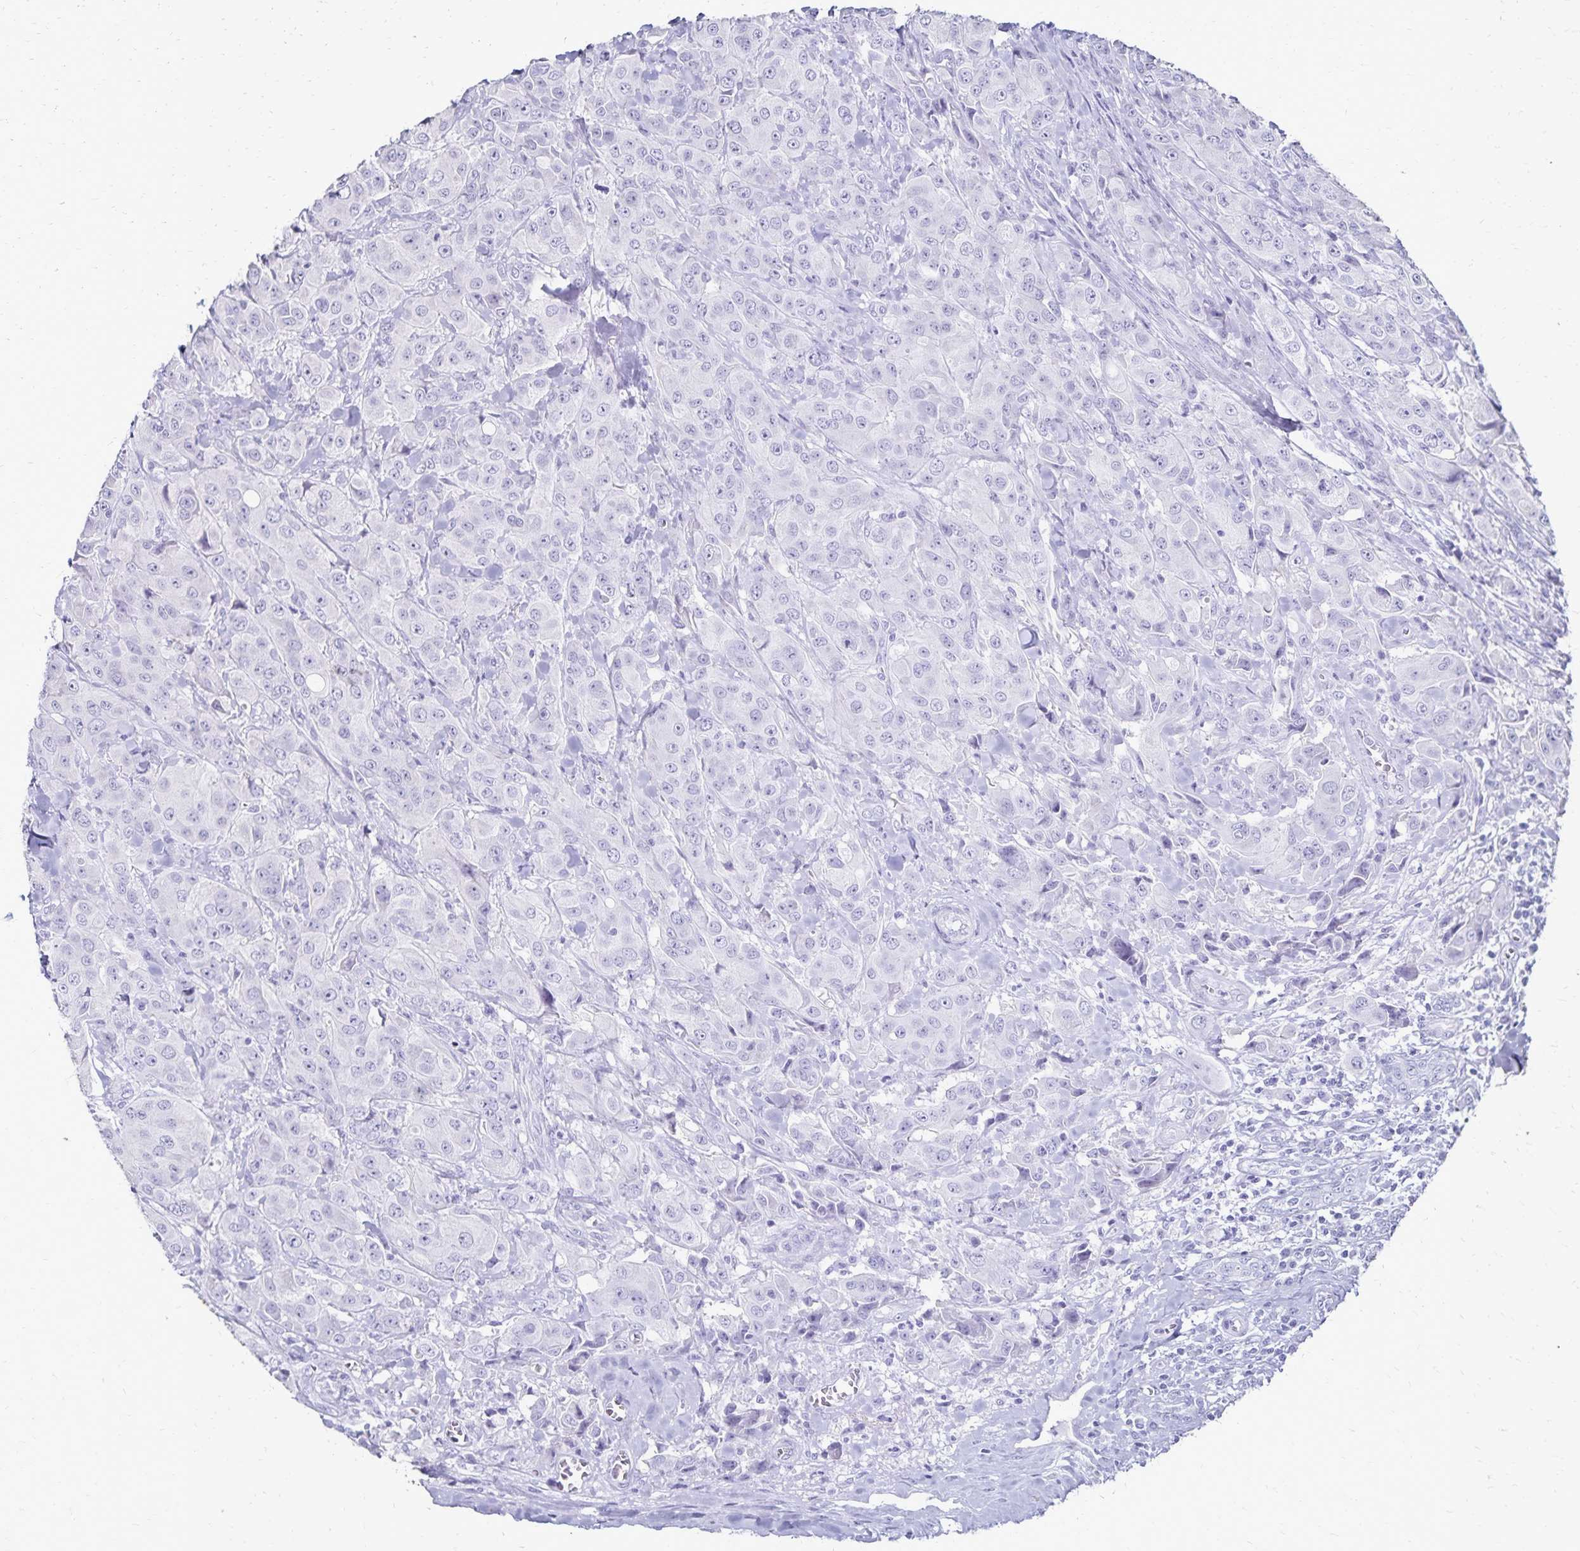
{"staining": {"intensity": "negative", "quantity": "none", "location": "none"}, "tissue": "breast cancer", "cell_type": "Tumor cells", "image_type": "cancer", "snomed": [{"axis": "morphology", "description": "Normal tissue, NOS"}, {"axis": "morphology", "description": "Duct carcinoma"}, {"axis": "topography", "description": "Breast"}], "caption": "High magnification brightfield microscopy of breast cancer stained with DAB (brown) and counterstained with hematoxylin (blue): tumor cells show no significant staining.", "gene": "GIP", "patient": {"sex": "female", "age": 43}}